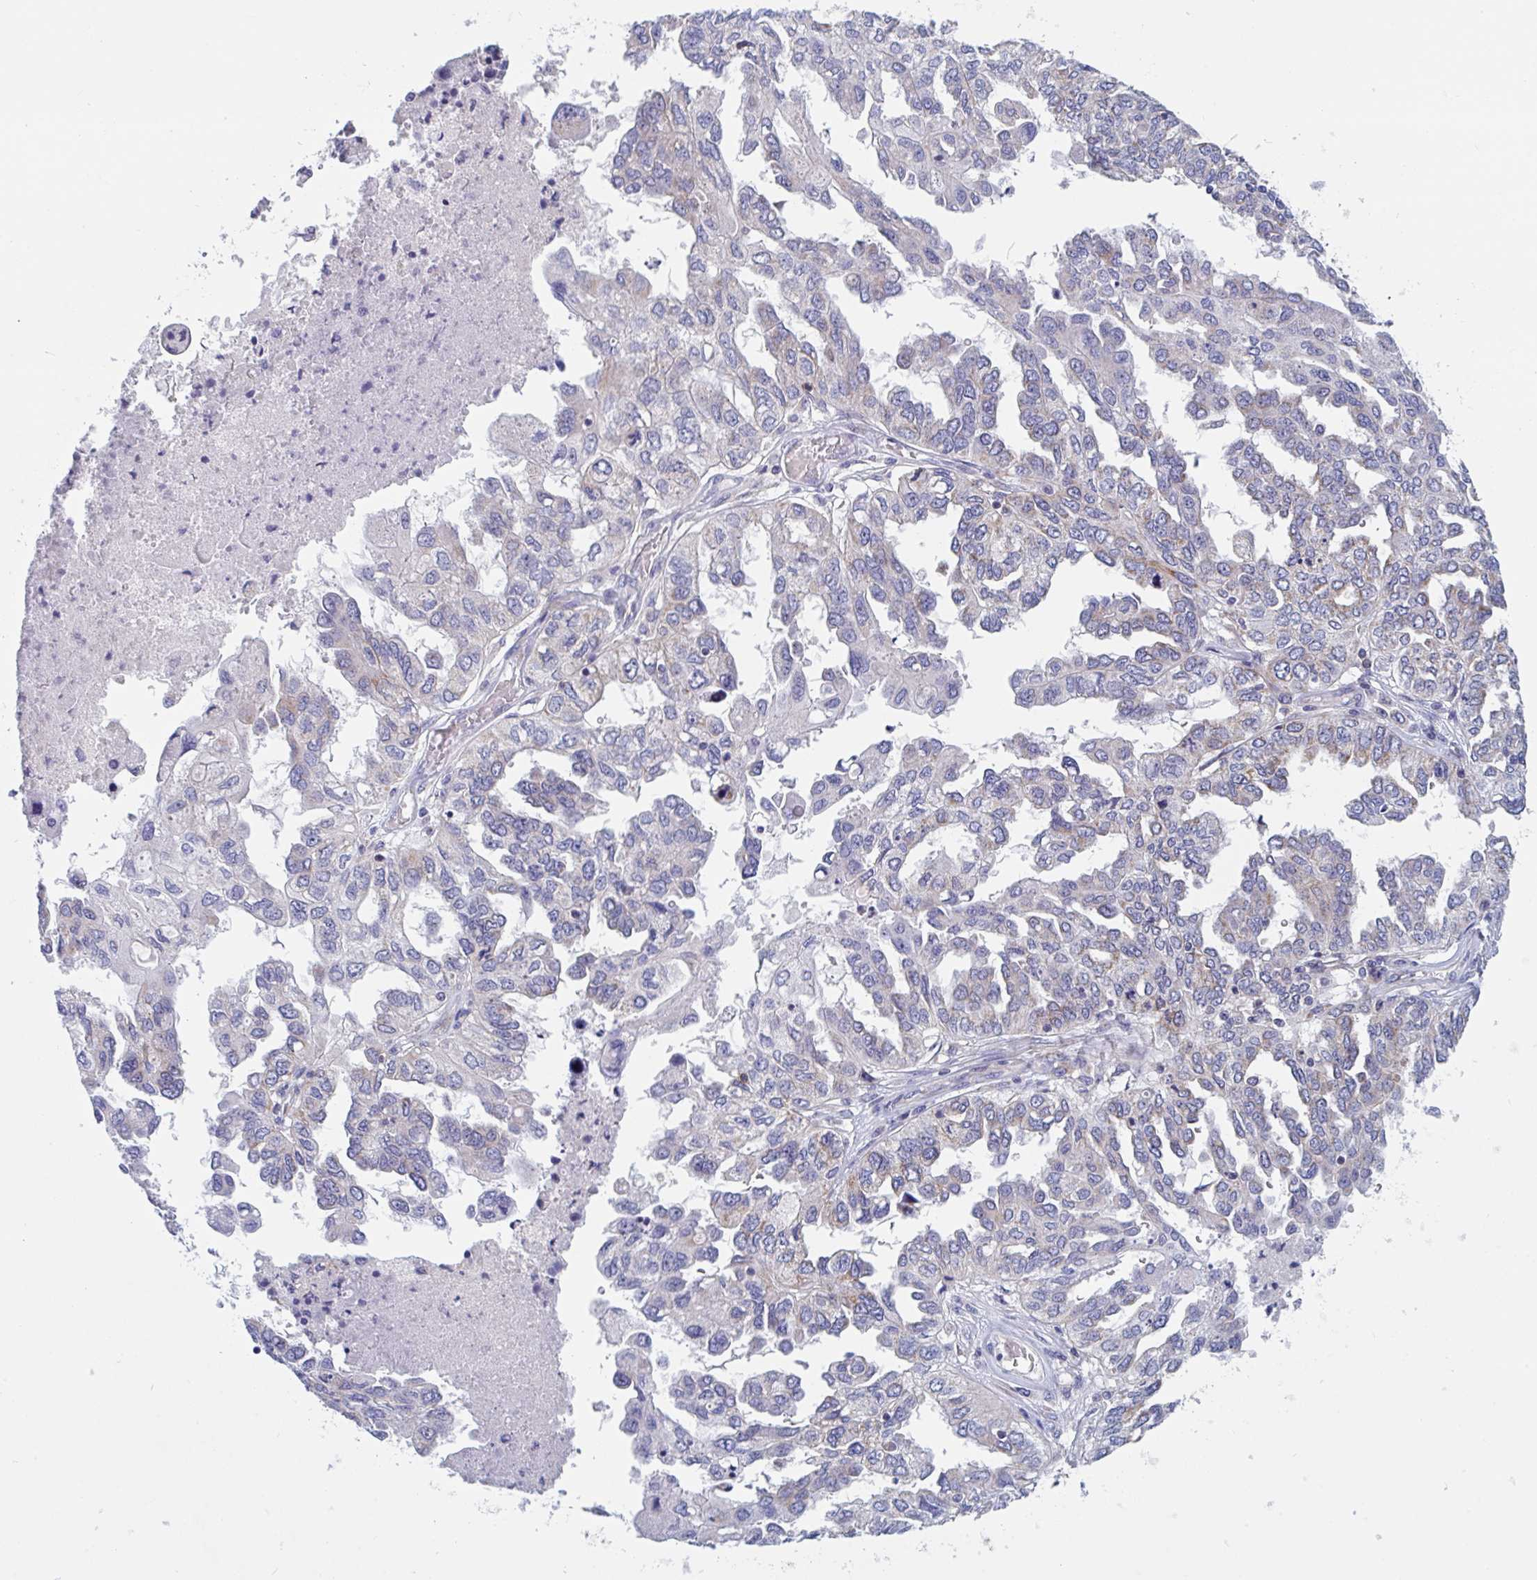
{"staining": {"intensity": "moderate", "quantity": "<25%", "location": "cytoplasmic/membranous"}, "tissue": "ovarian cancer", "cell_type": "Tumor cells", "image_type": "cancer", "snomed": [{"axis": "morphology", "description": "Cystadenocarcinoma, serous, NOS"}, {"axis": "topography", "description": "Ovary"}], "caption": "Protein staining demonstrates moderate cytoplasmic/membranous expression in approximately <25% of tumor cells in ovarian cancer. Ihc stains the protein of interest in brown and the nuclei are stained blue.", "gene": "MRPL53", "patient": {"sex": "female", "age": 53}}